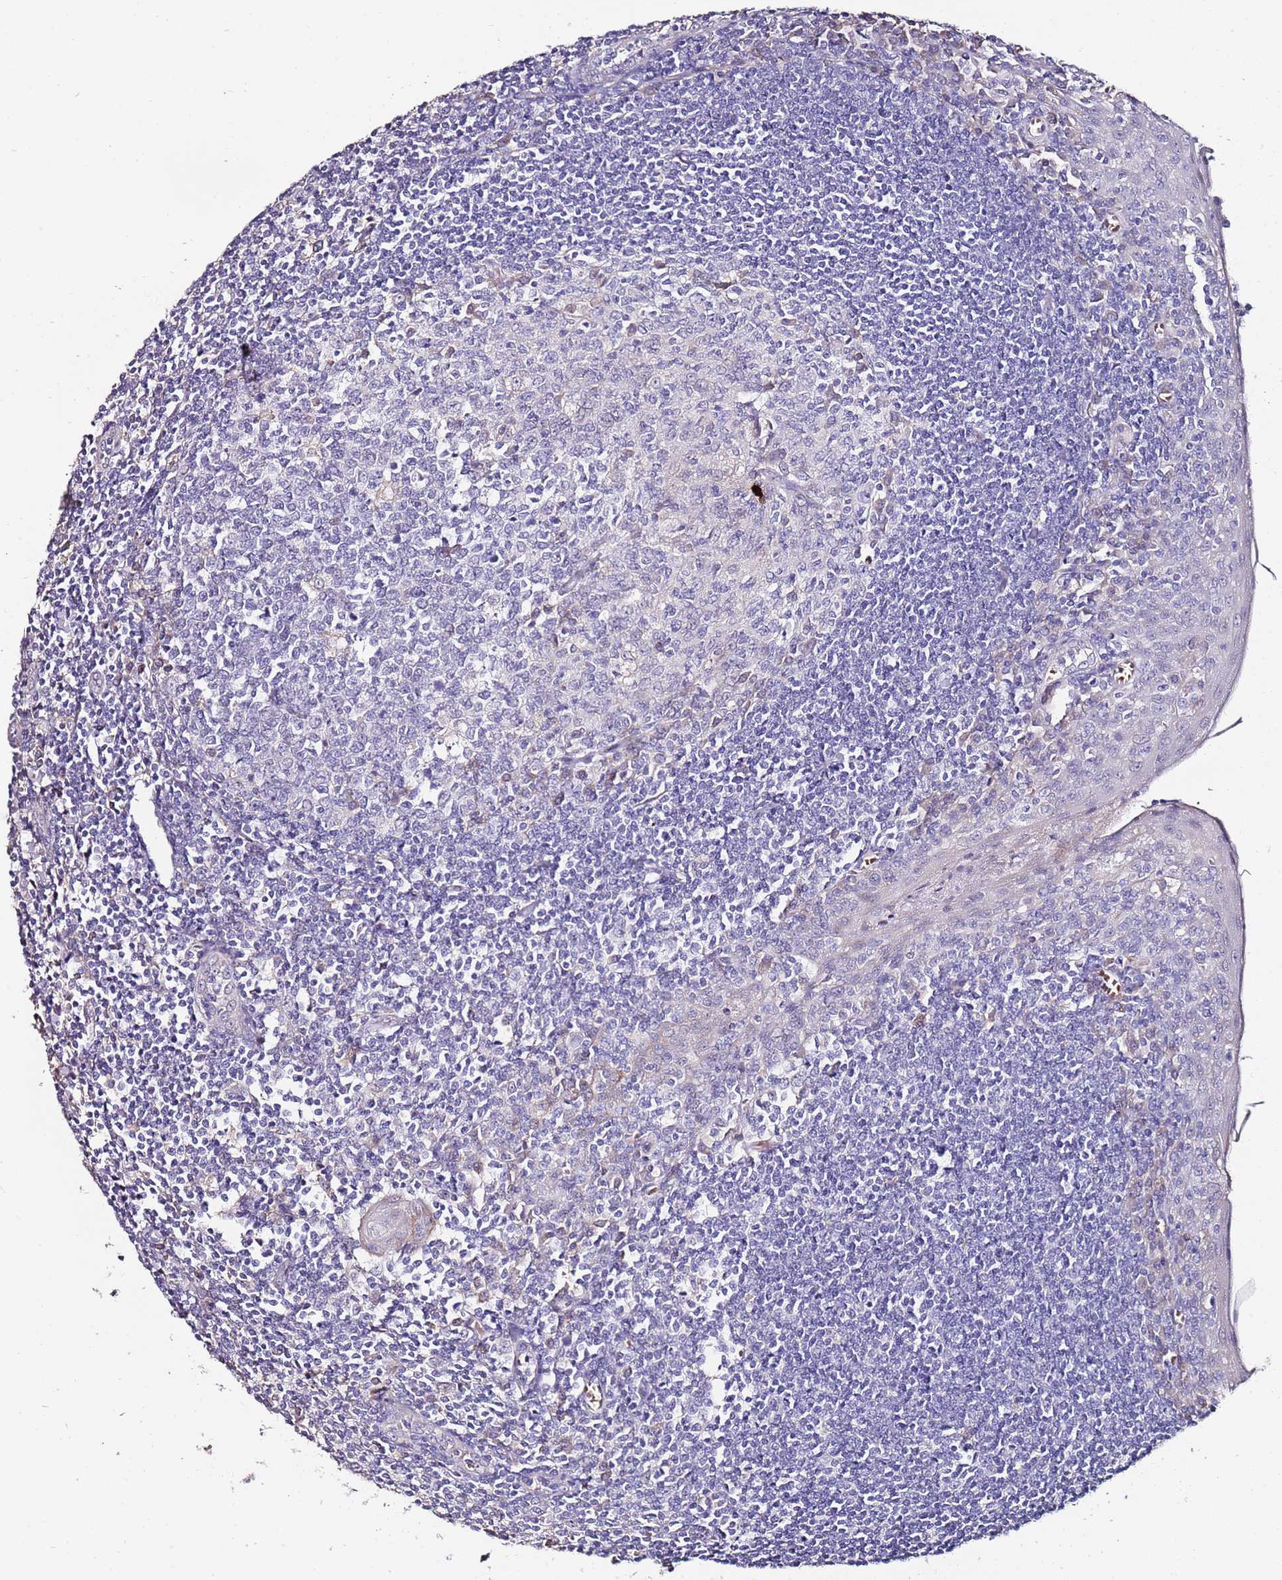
{"staining": {"intensity": "negative", "quantity": "none", "location": "none"}, "tissue": "tonsil", "cell_type": "Germinal center cells", "image_type": "normal", "snomed": [{"axis": "morphology", "description": "Normal tissue, NOS"}, {"axis": "topography", "description": "Tonsil"}], "caption": "Human tonsil stained for a protein using IHC displays no staining in germinal center cells.", "gene": "C3orf80", "patient": {"sex": "male", "age": 27}}